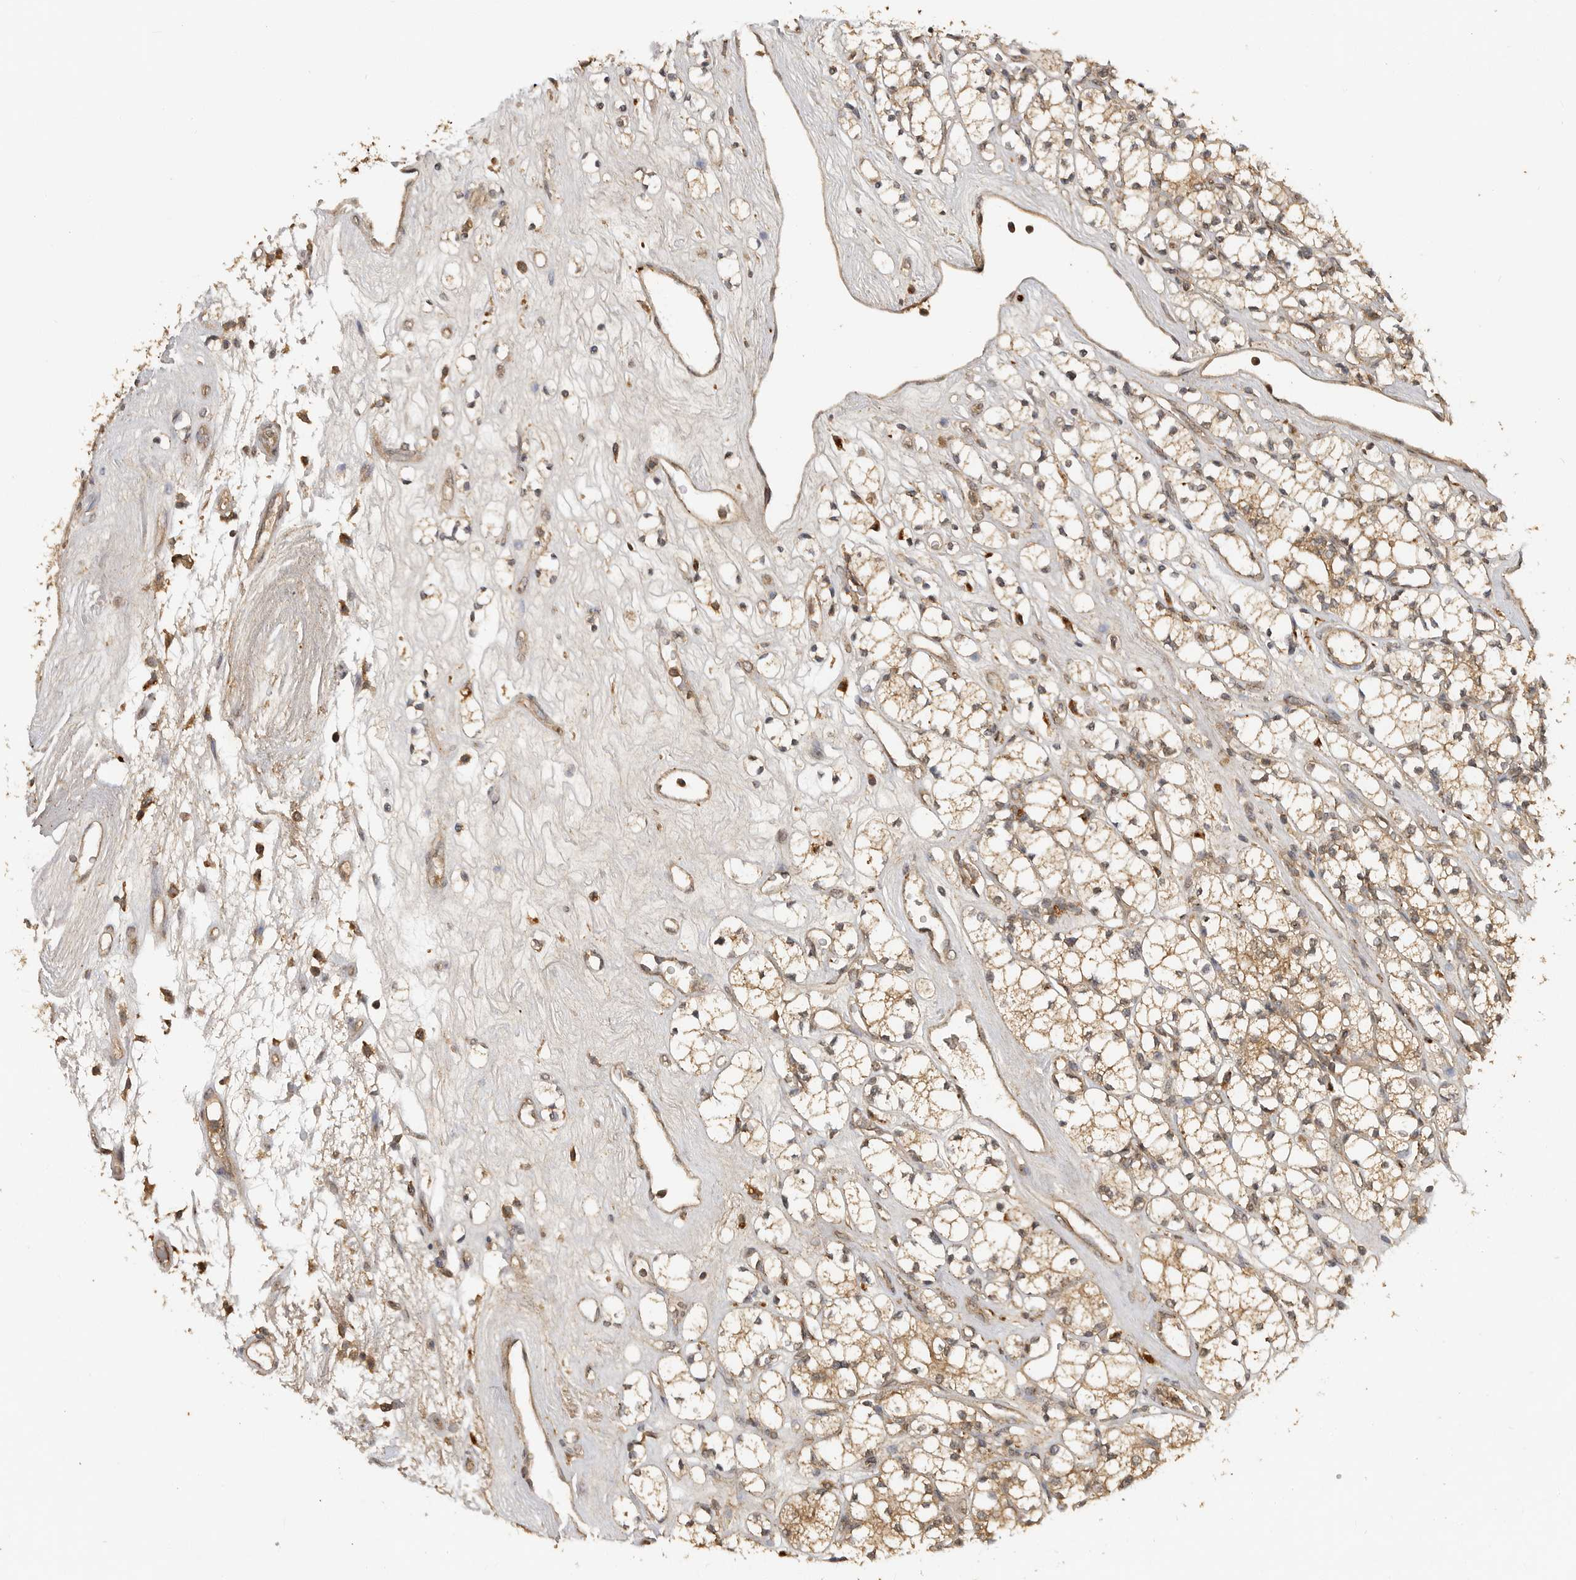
{"staining": {"intensity": "weak", "quantity": ">75%", "location": "cytoplasmic/membranous"}, "tissue": "renal cancer", "cell_type": "Tumor cells", "image_type": "cancer", "snomed": [{"axis": "morphology", "description": "Adenocarcinoma, NOS"}, {"axis": "topography", "description": "Kidney"}], "caption": "Immunohistochemistry photomicrograph of renal cancer stained for a protein (brown), which exhibits low levels of weak cytoplasmic/membranous staining in about >75% of tumor cells.", "gene": "ICOSLG", "patient": {"sex": "male", "age": 77}}